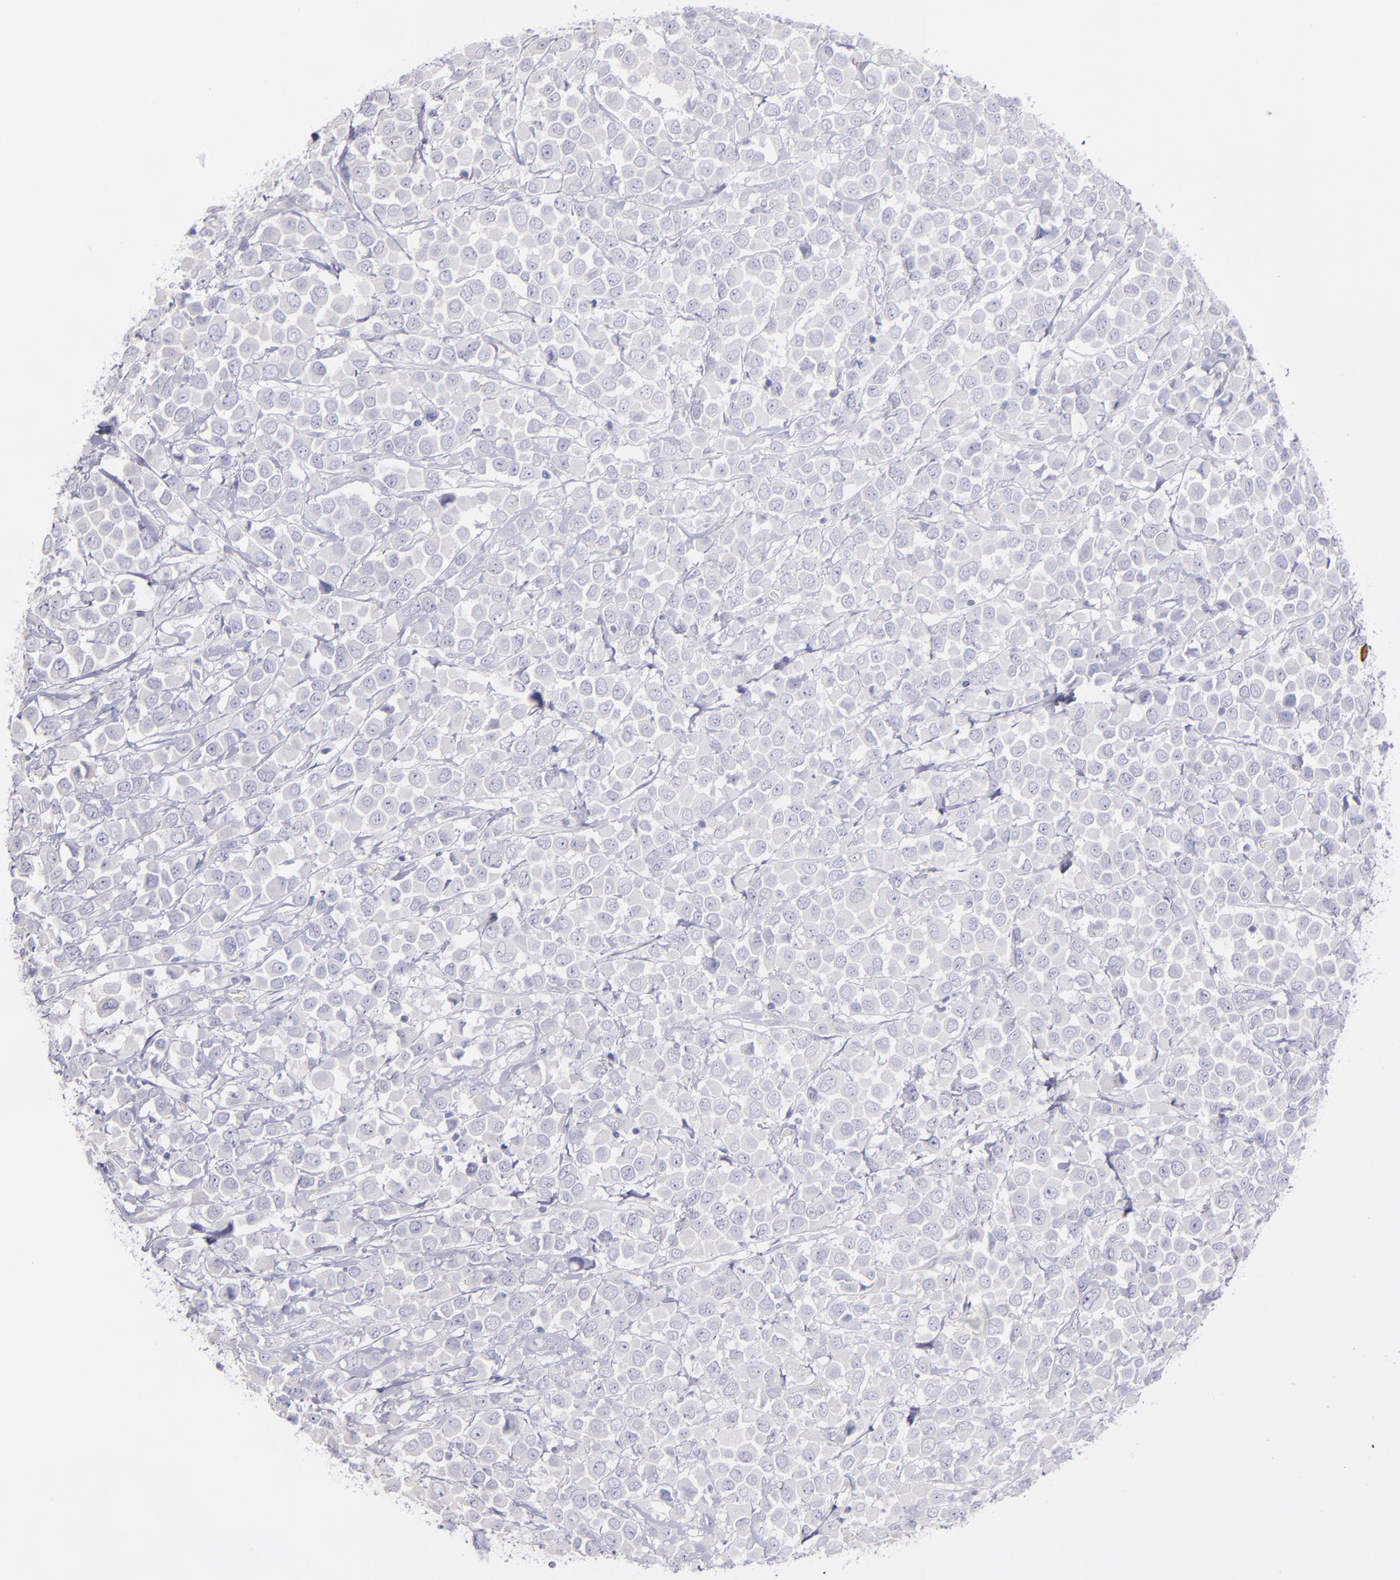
{"staining": {"intensity": "negative", "quantity": "none", "location": "none"}, "tissue": "breast cancer", "cell_type": "Tumor cells", "image_type": "cancer", "snomed": [{"axis": "morphology", "description": "Duct carcinoma"}, {"axis": "topography", "description": "Breast"}], "caption": "Immunohistochemistry (IHC) photomicrograph of neoplastic tissue: human breast infiltrating ductal carcinoma stained with DAB (3,3'-diaminobenzidine) shows no significant protein staining in tumor cells.", "gene": "SNAP25", "patient": {"sex": "female", "age": 61}}